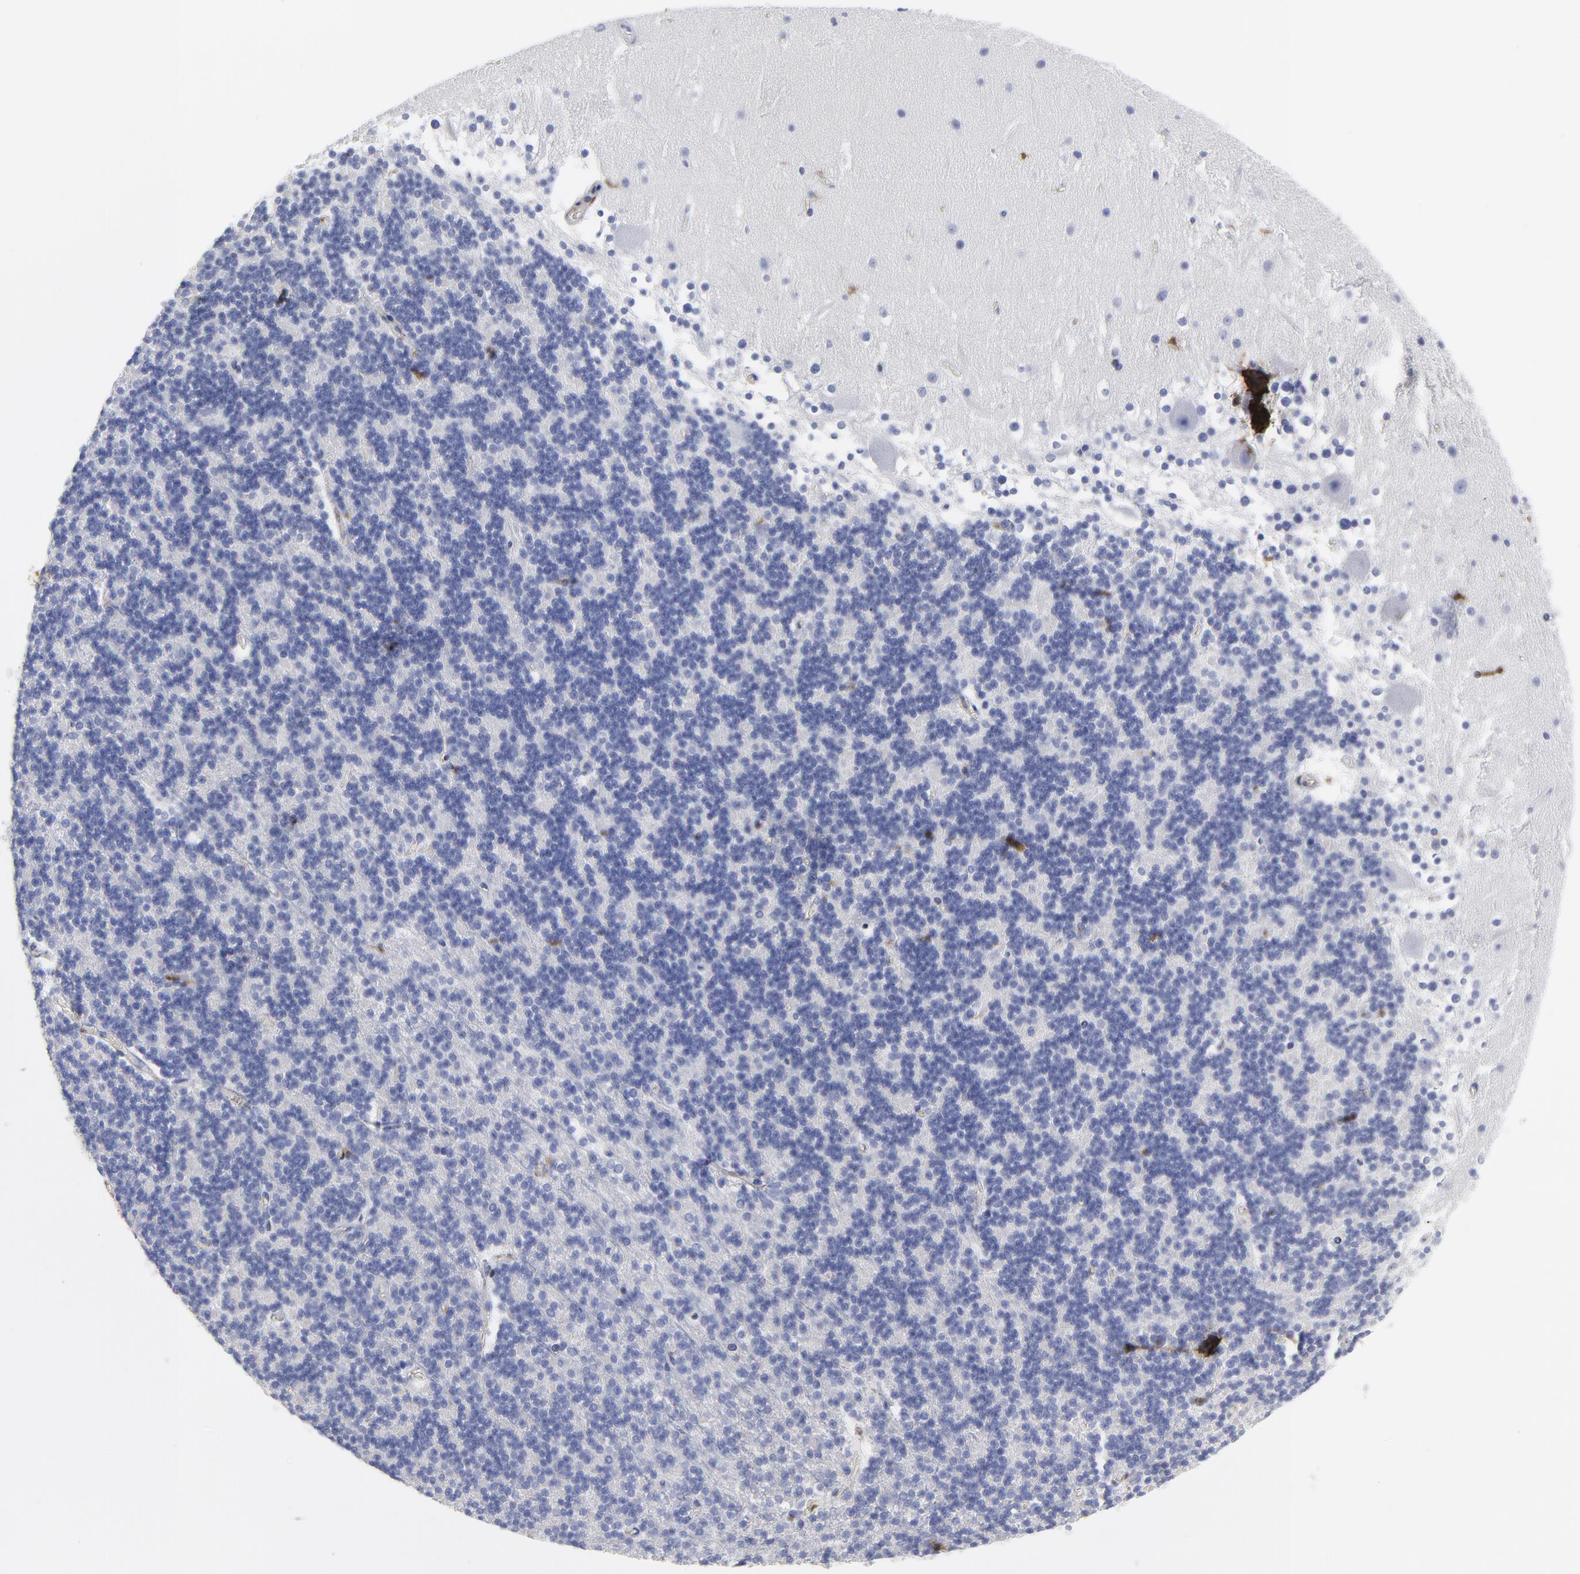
{"staining": {"intensity": "negative", "quantity": "none", "location": "none"}, "tissue": "cerebellum", "cell_type": "Cells in granular layer", "image_type": "normal", "snomed": [{"axis": "morphology", "description": "Normal tissue, NOS"}, {"axis": "topography", "description": "Cerebellum"}], "caption": "The IHC histopathology image has no significant expression in cells in granular layer of cerebellum. Brightfield microscopy of IHC stained with DAB (3,3'-diaminobenzidine) (brown) and hematoxylin (blue), captured at high magnification.", "gene": "DCN", "patient": {"sex": "female", "age": 19}}